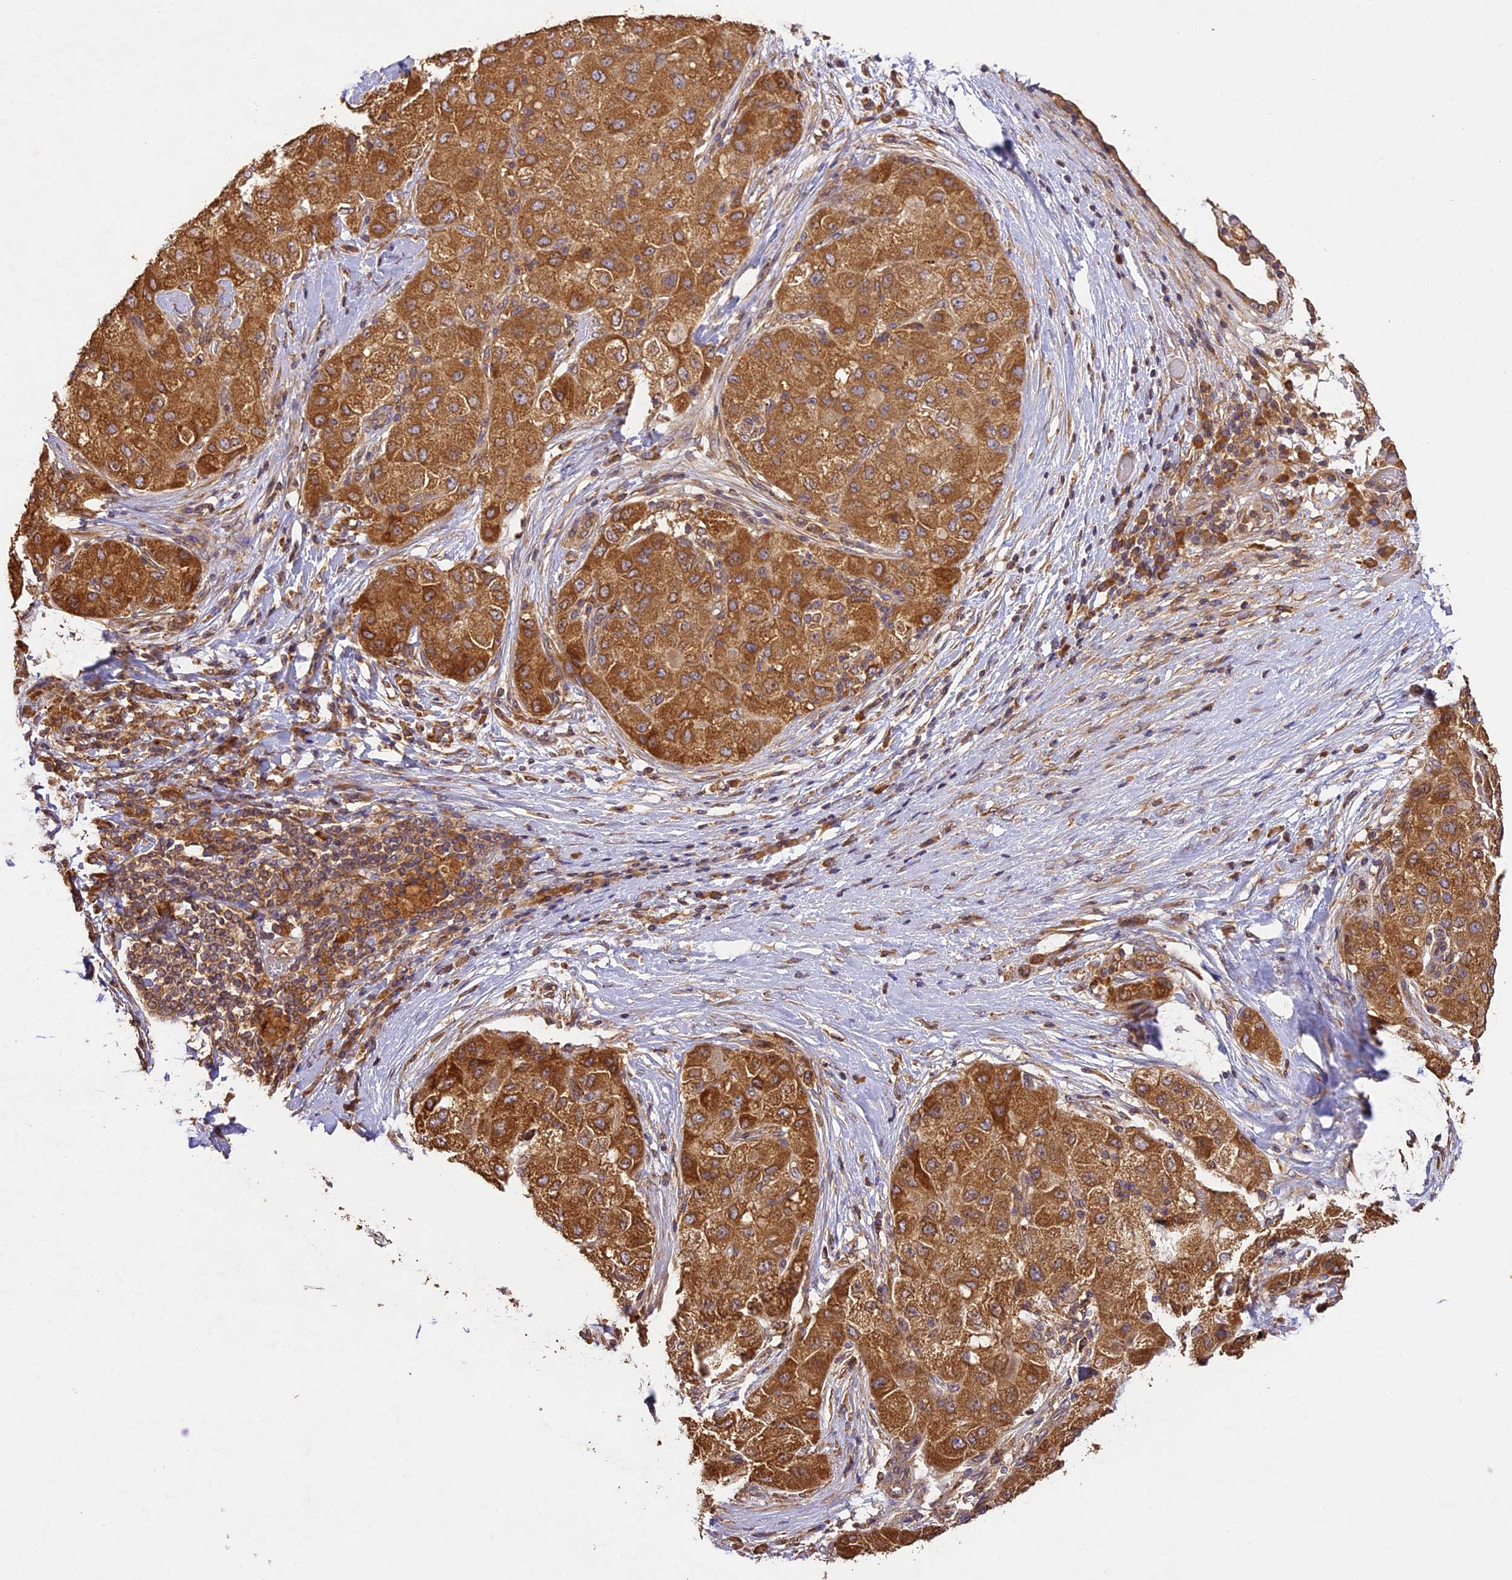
{"staining": {"intensity": "moderate", "quantity": ">75%", "location": "cytoplasmic/membranous"}, "tissue": "liver cancer", "cell_type": "Tumor cells", "image_type": "cancer", "snomed": [{"axis": "morphology", "description": "Carcinoma, Hepatocellular, NOS"}, {"axis": "topography", "description": "Liver"}], "caption": "The immunohistochemical stain labels moderate cytoplasmic/membranous staining in tumor cells of liver hepatocellular carcinoma tissue.", "gene": "BRAP", "patient": {"sex": "male", "age": 80}}